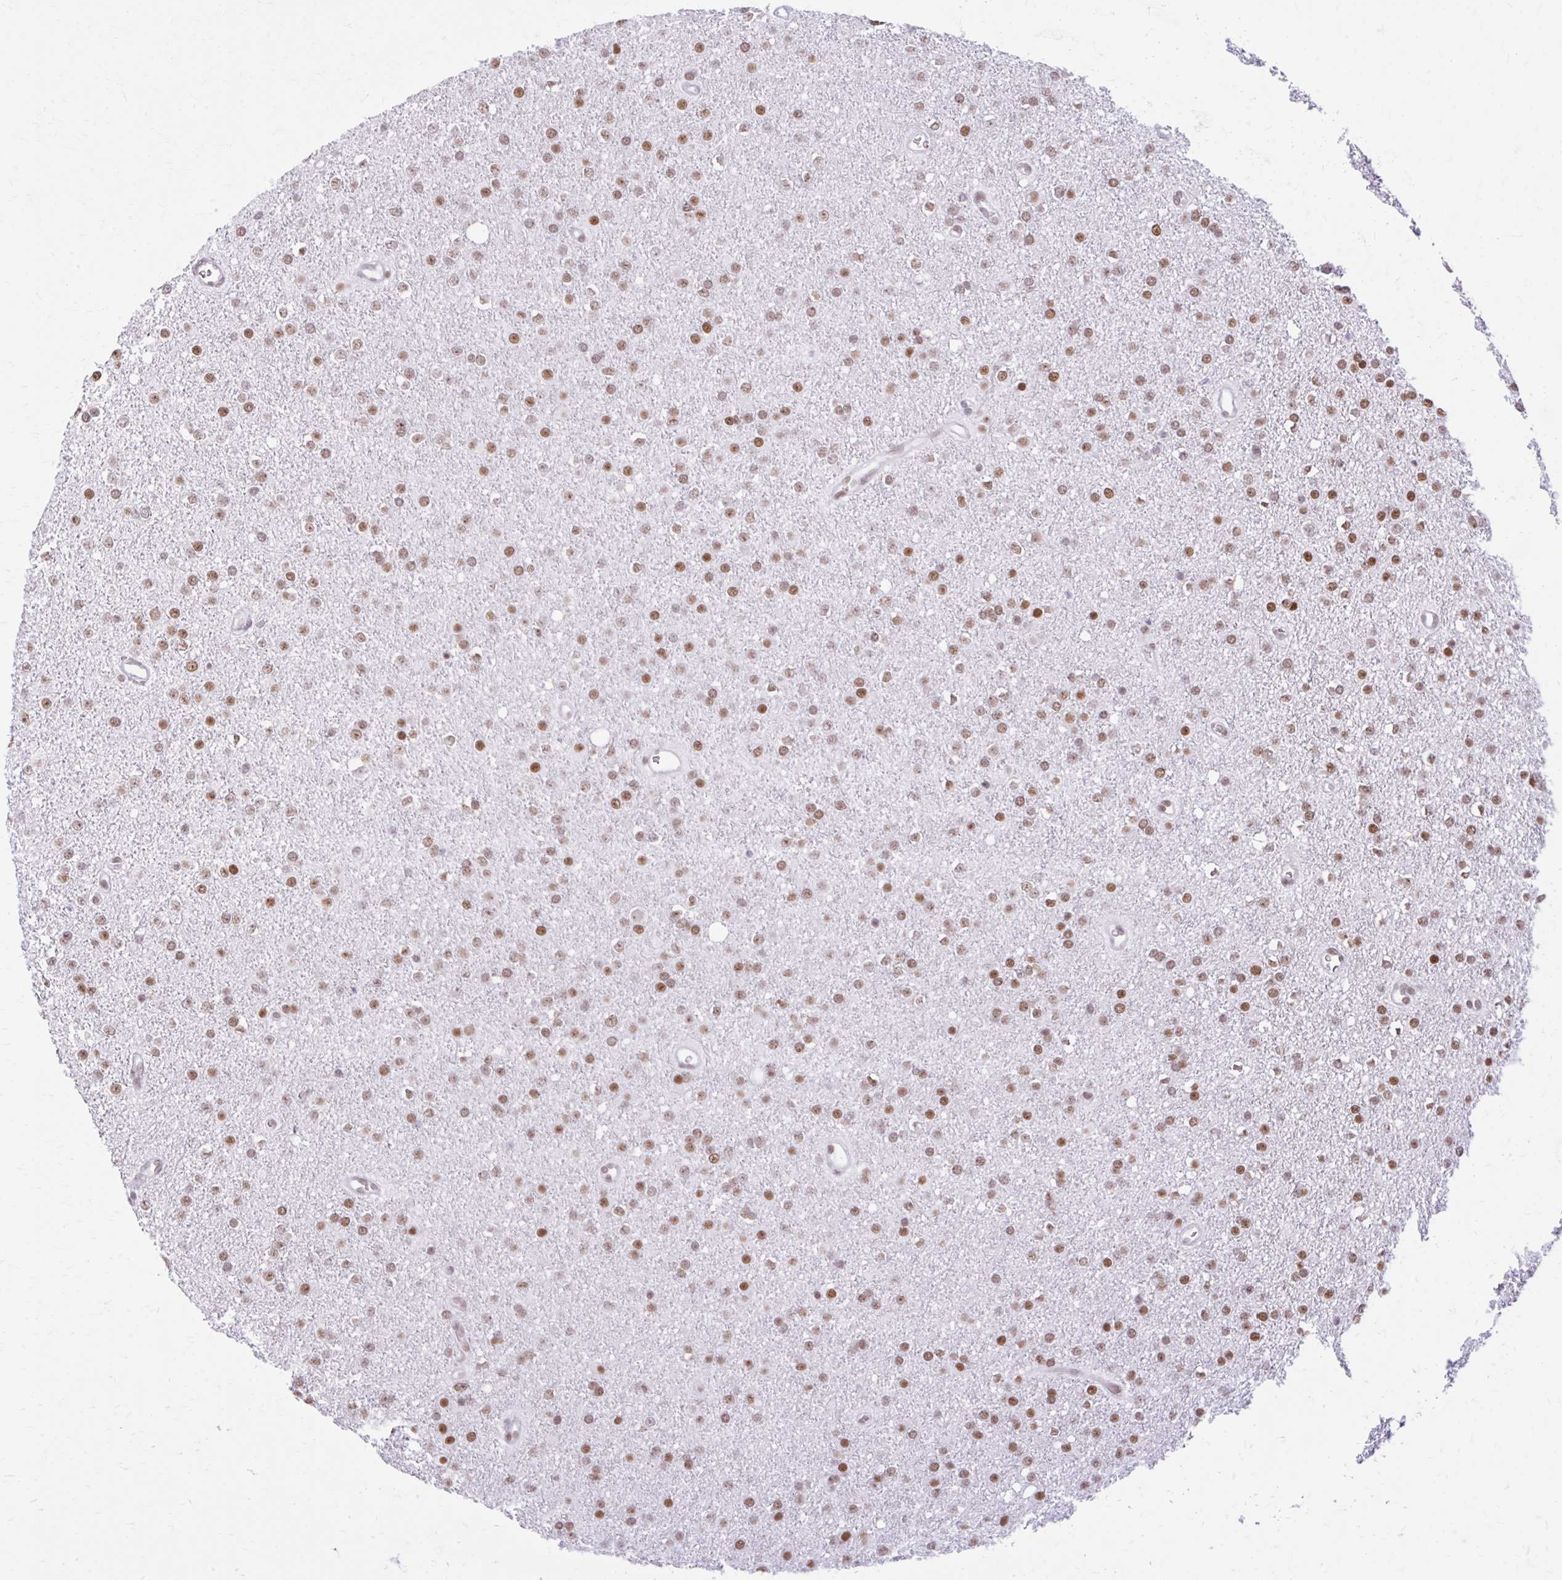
{"staining": {"intensity": "moderate", "quantity": ">75%", "location": "nuclear"}, "tissue": "glioma", "cell_type": "Tumor cells", "image_type": "cancer", "snomed": [{"axis": "morphology", "description": "Glioma, malignant, Low grade"}, {"axis": "topography", "description": "Brain"}], "caption": "Malignant glioma (low-grade) tissue demonstrates moderate nuclear staining in about >75% of tumor cells", "gene": "PABIR1", "patient": {"sex": "female", "age": 34}}